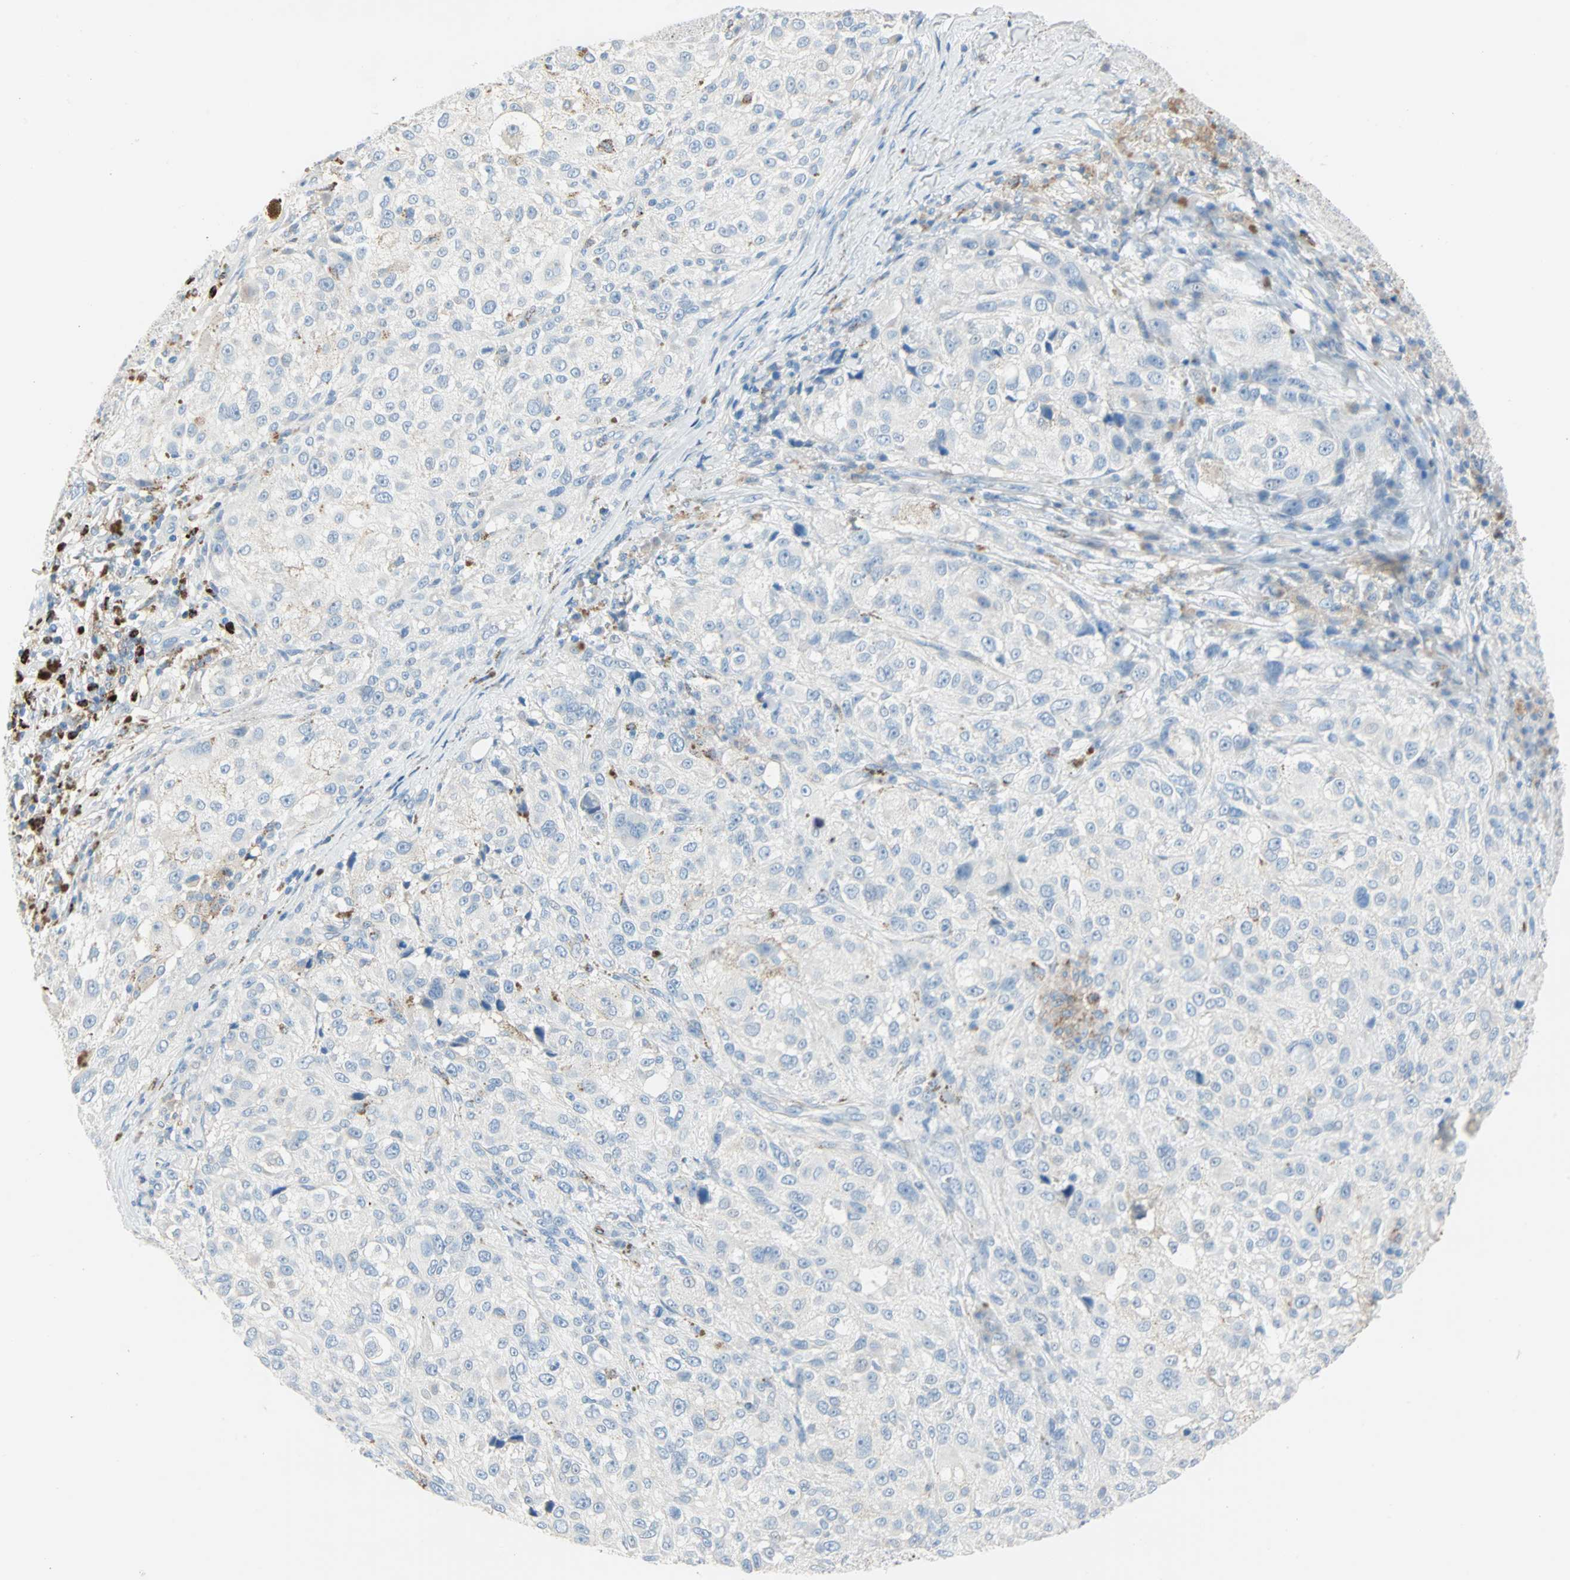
{"staining": {"intensity": "negative", "quantity": "none", "location": "none"}, "tissue": "melanoma", "cell_type": "Tumor cells", "image_type": "cancer", "snomed": [{"axis": "morphology", "description": "Necrosis, NOS"}, {"axis": "morphology", "description": "Malignant melanoma, NOS"}, {"axis": "topography", "description": "Skin"}], "caption": "Immunohistochemistry (IHC) of human melanoma shows no staining in tumor cells. (DAB immunohistochemistry visualized using brightfield microscopy, high magnification).", "gene": "CLEC4A", "patient": {"sex": "female", "age": 87}}